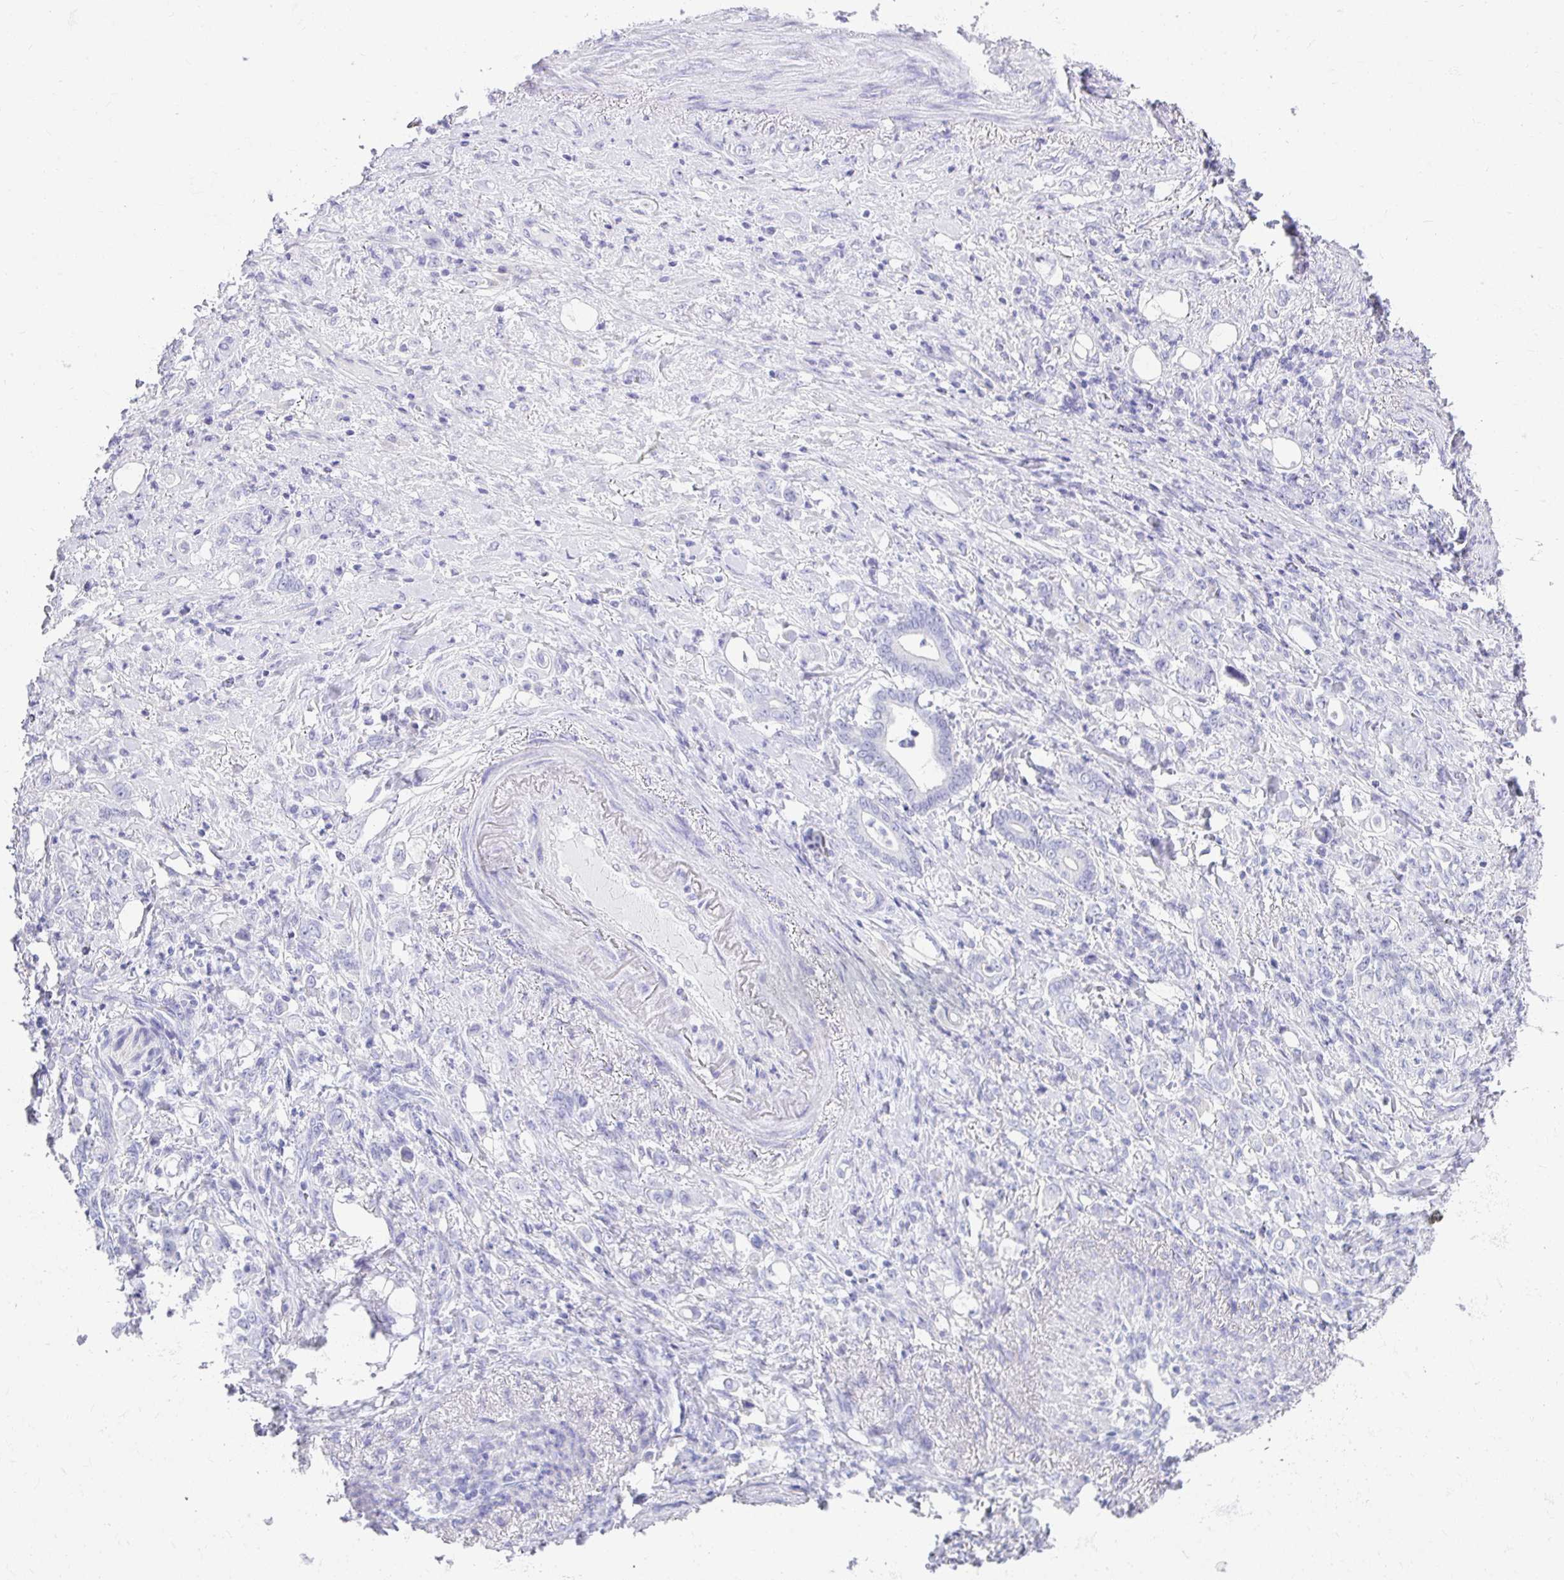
{"staining": {"intensity": "negative", "quantity": "none", "location": "none"}, "tissue": "stomach cancer", "cell_type": "Tumor cells", "image_type": "cancer", "snomed": [{"axis": "morphology", "description": "Adenocarcinoma, NOS"}, {"axis": "topography", "description": "Stomach"}], "caption": "Human stomach adenocarcinoma stained for a protein using immunohistochemistry (IHC) reveals no staining in tumor cells.", "gene": "CHAT", "patient": {"sex": "female", "age": 79}}